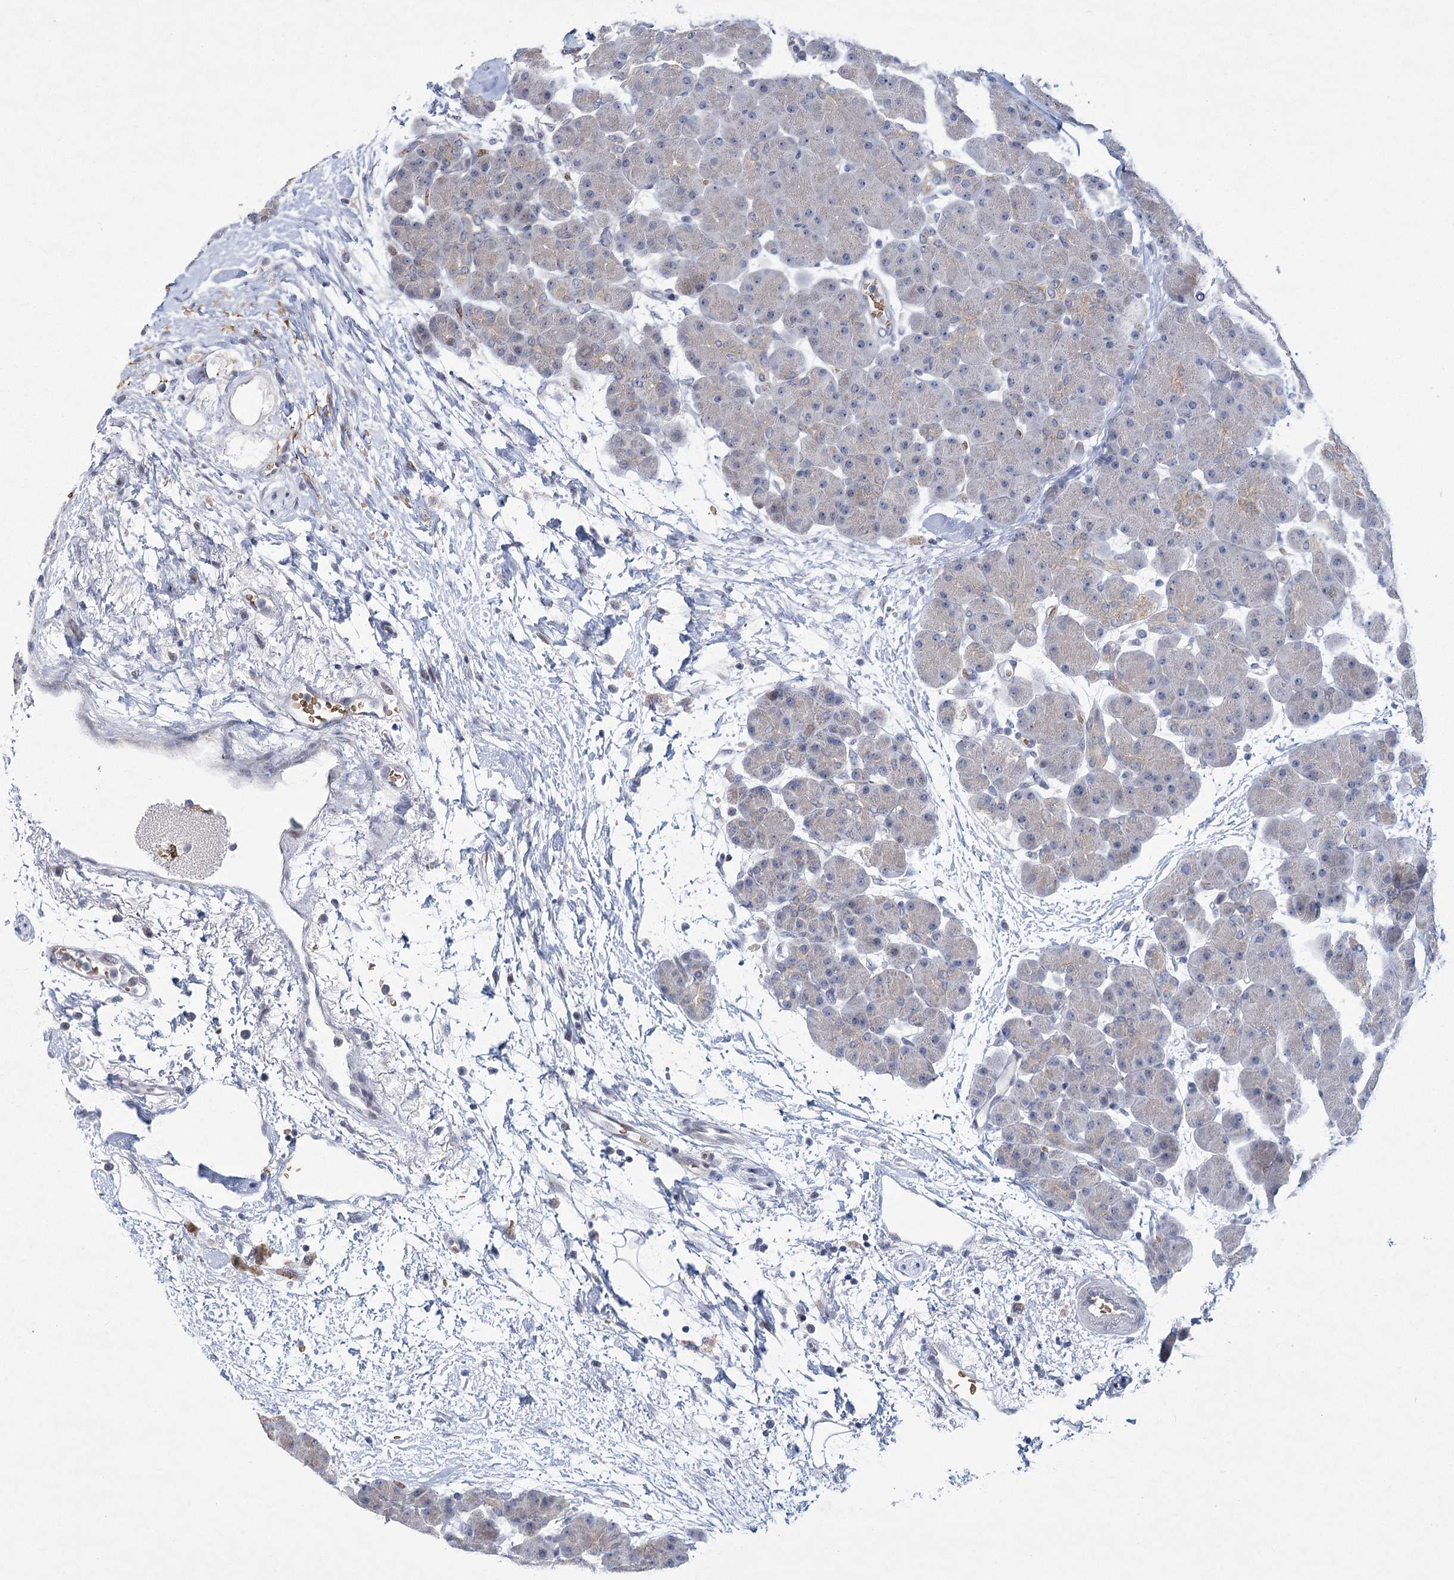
{"staining": {"intensity": "negative", "quantity": "none", "location": "none"}, "tissue": "pancreas", "cell_type": "Exocrine glandular cells", "image_type": "normal", "snomed": [{"axis": "morphology", "description": "Normal tissue, NOS"}, {"axis": "topography", "description": "Pancreas"}], "caption": "Photomicrograph shows no protein staining in exocrine glandular cells of benign pancreas. (DAB (3,3'-diaminobenzidine) immunohistochemistry (IHC), high magnification).", "gene": "NSMCE4A", "patient": {"sex": "male", "age": 66}}